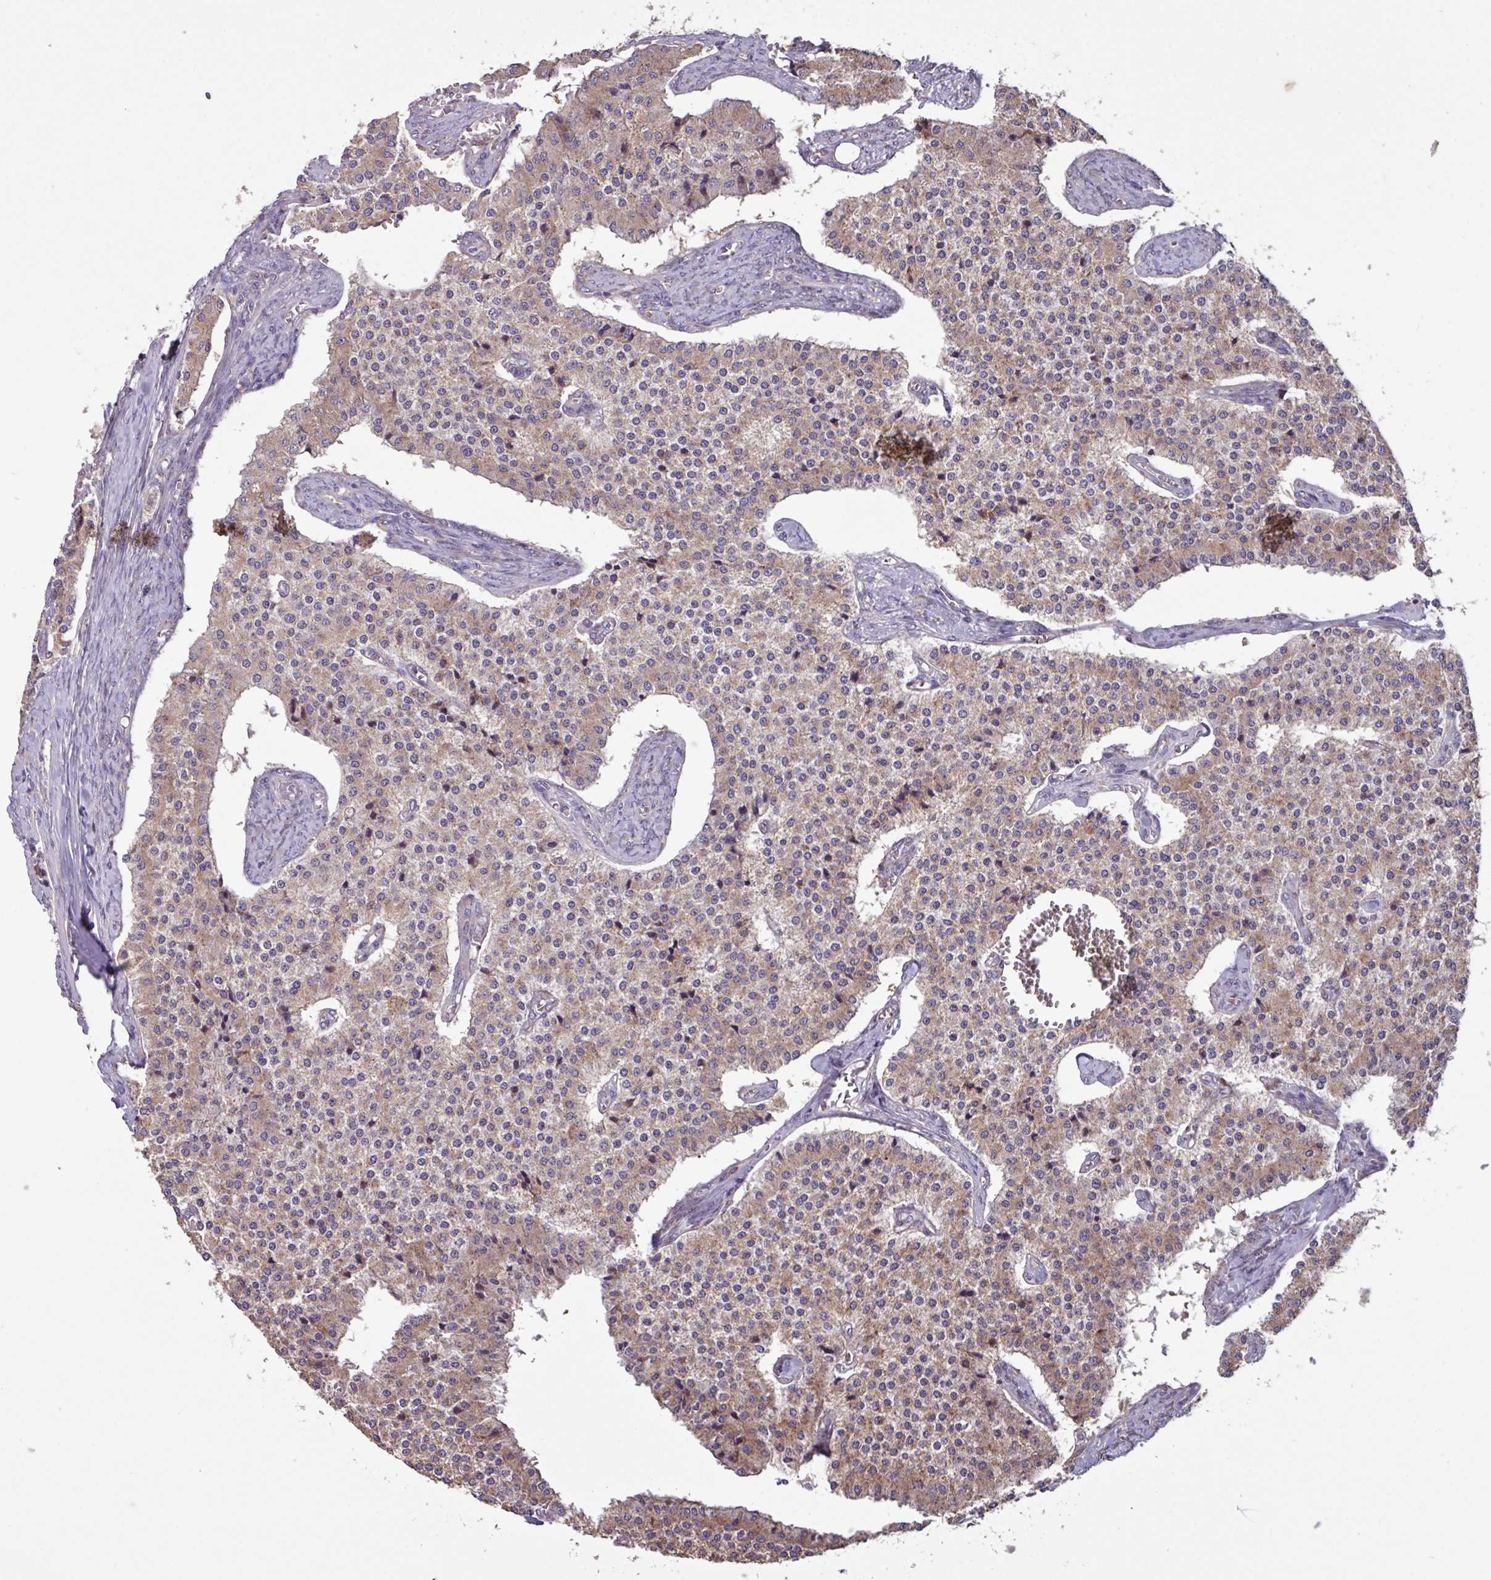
{"staining": {"intensity": "moderate", "quantity": ">75%", "location": "cytoplasmic/membranous"}, "tissue": "carcinoid", "cell_type": "Tumor cells", "image_type": "cancer", "snomed": [{"axis": "morphology", "description": "Carcinoid, malignant, NOS"}, {"axis": "topography", "description": "Colon"}], "caption": "Protein expression by IHC exhibits moderate cytoplasmic/membranous expression in about >75% of tumor cells in carcinoid (malignant).", "gene": "PTPRQ", "patient": {"sex": "female", "age": 52}}